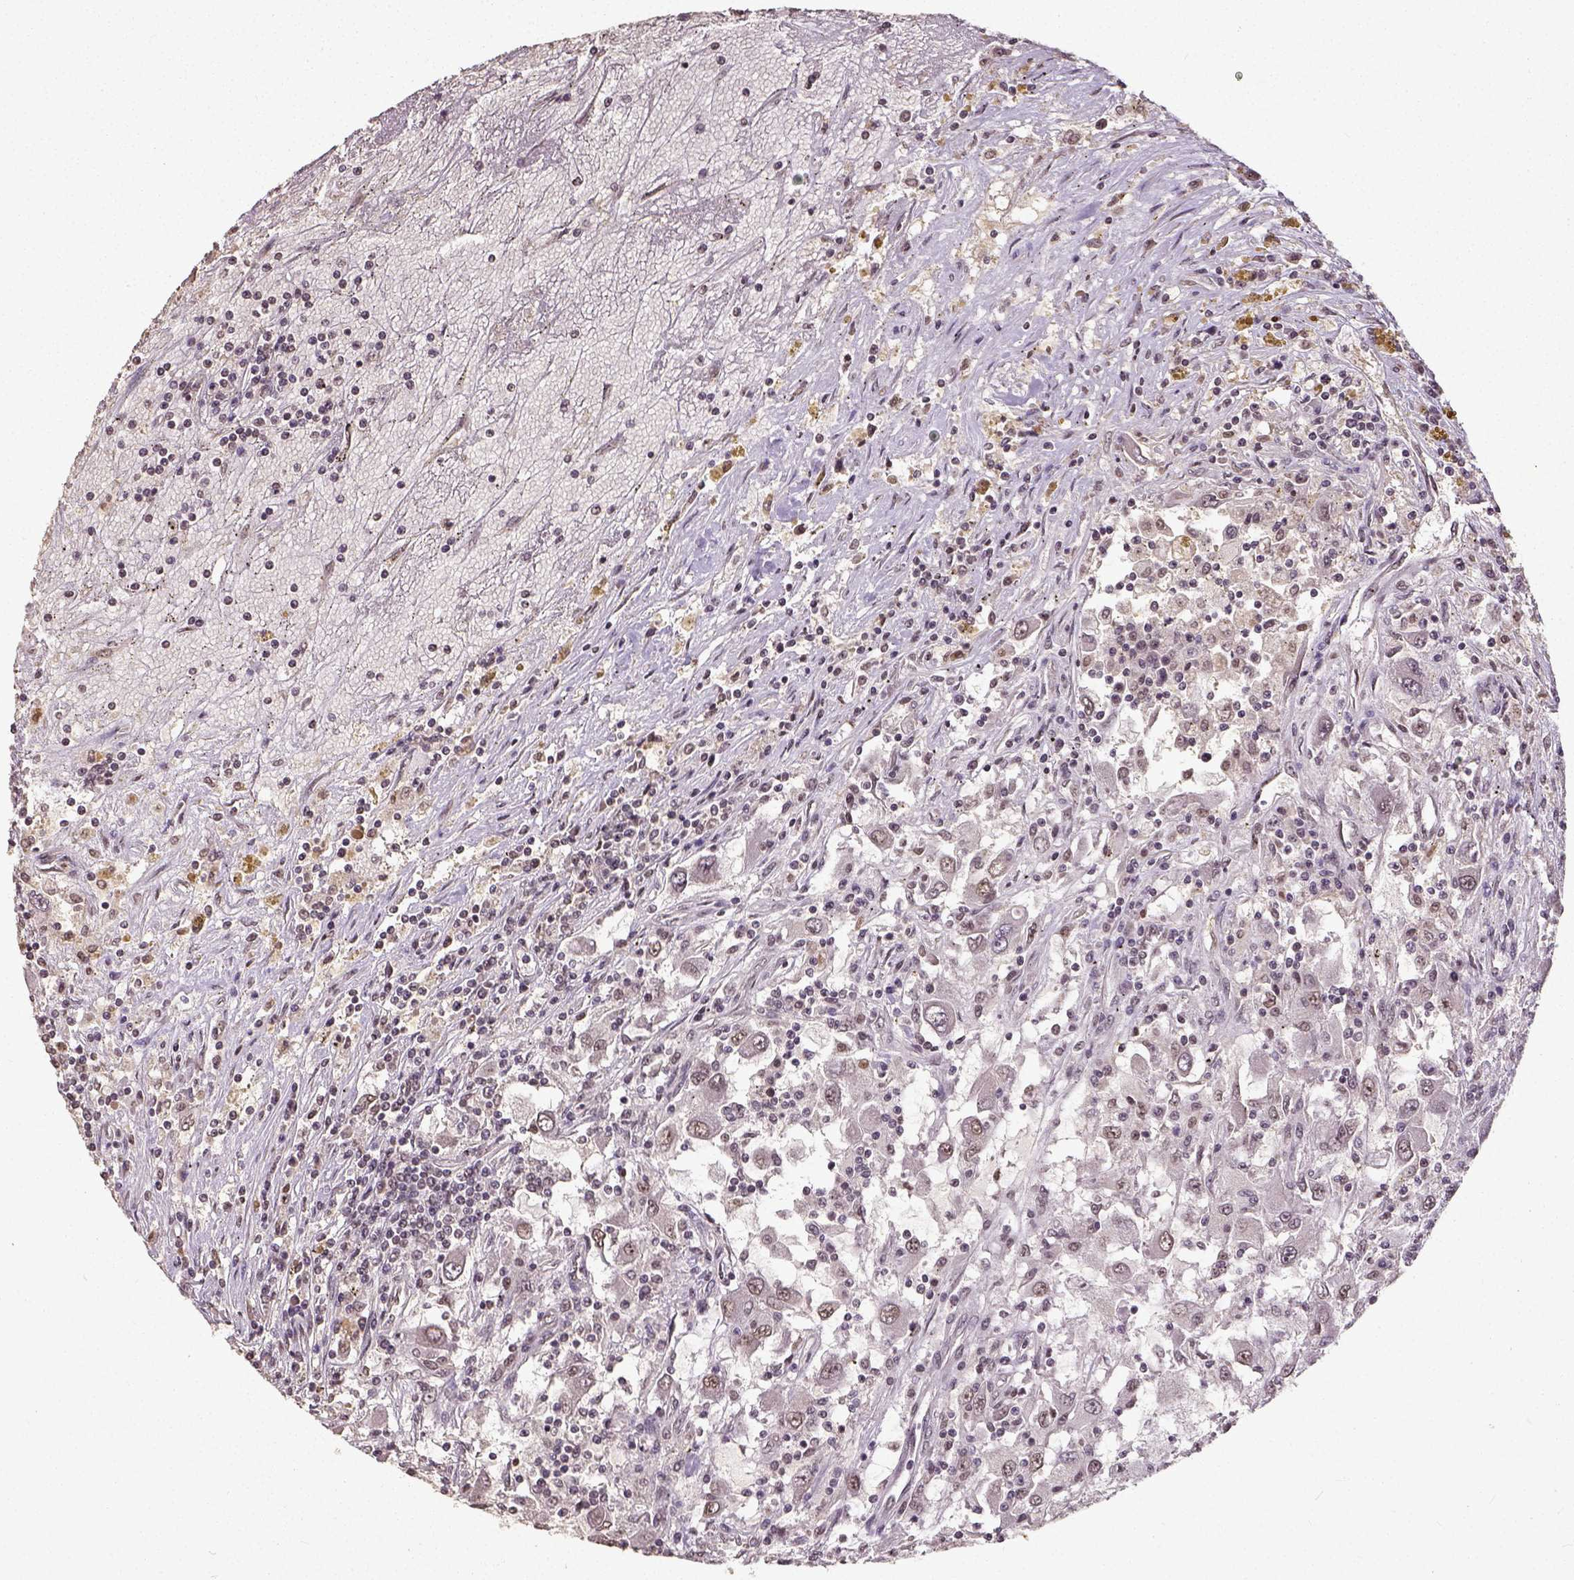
{"staining": {"intensity": "moderate", "quantity": "25%-75%", "location": "nuclear"}, "tissue": "renal cancer", "cell_type": "Tumor cells", "image_type": "cancer", "snomed": [{"axis": "morphology", "description": "Adenocarcinoma, NOS"}, {"axis": "topography", "description": "Kidney"}], "caption": "Tumor cells reveal medium levels of moderate nuclear staining in approximately 25%-75% of cells in renal cancer.", "gene": "ATRX", "patient": {"sex": "female", "age": 67}}